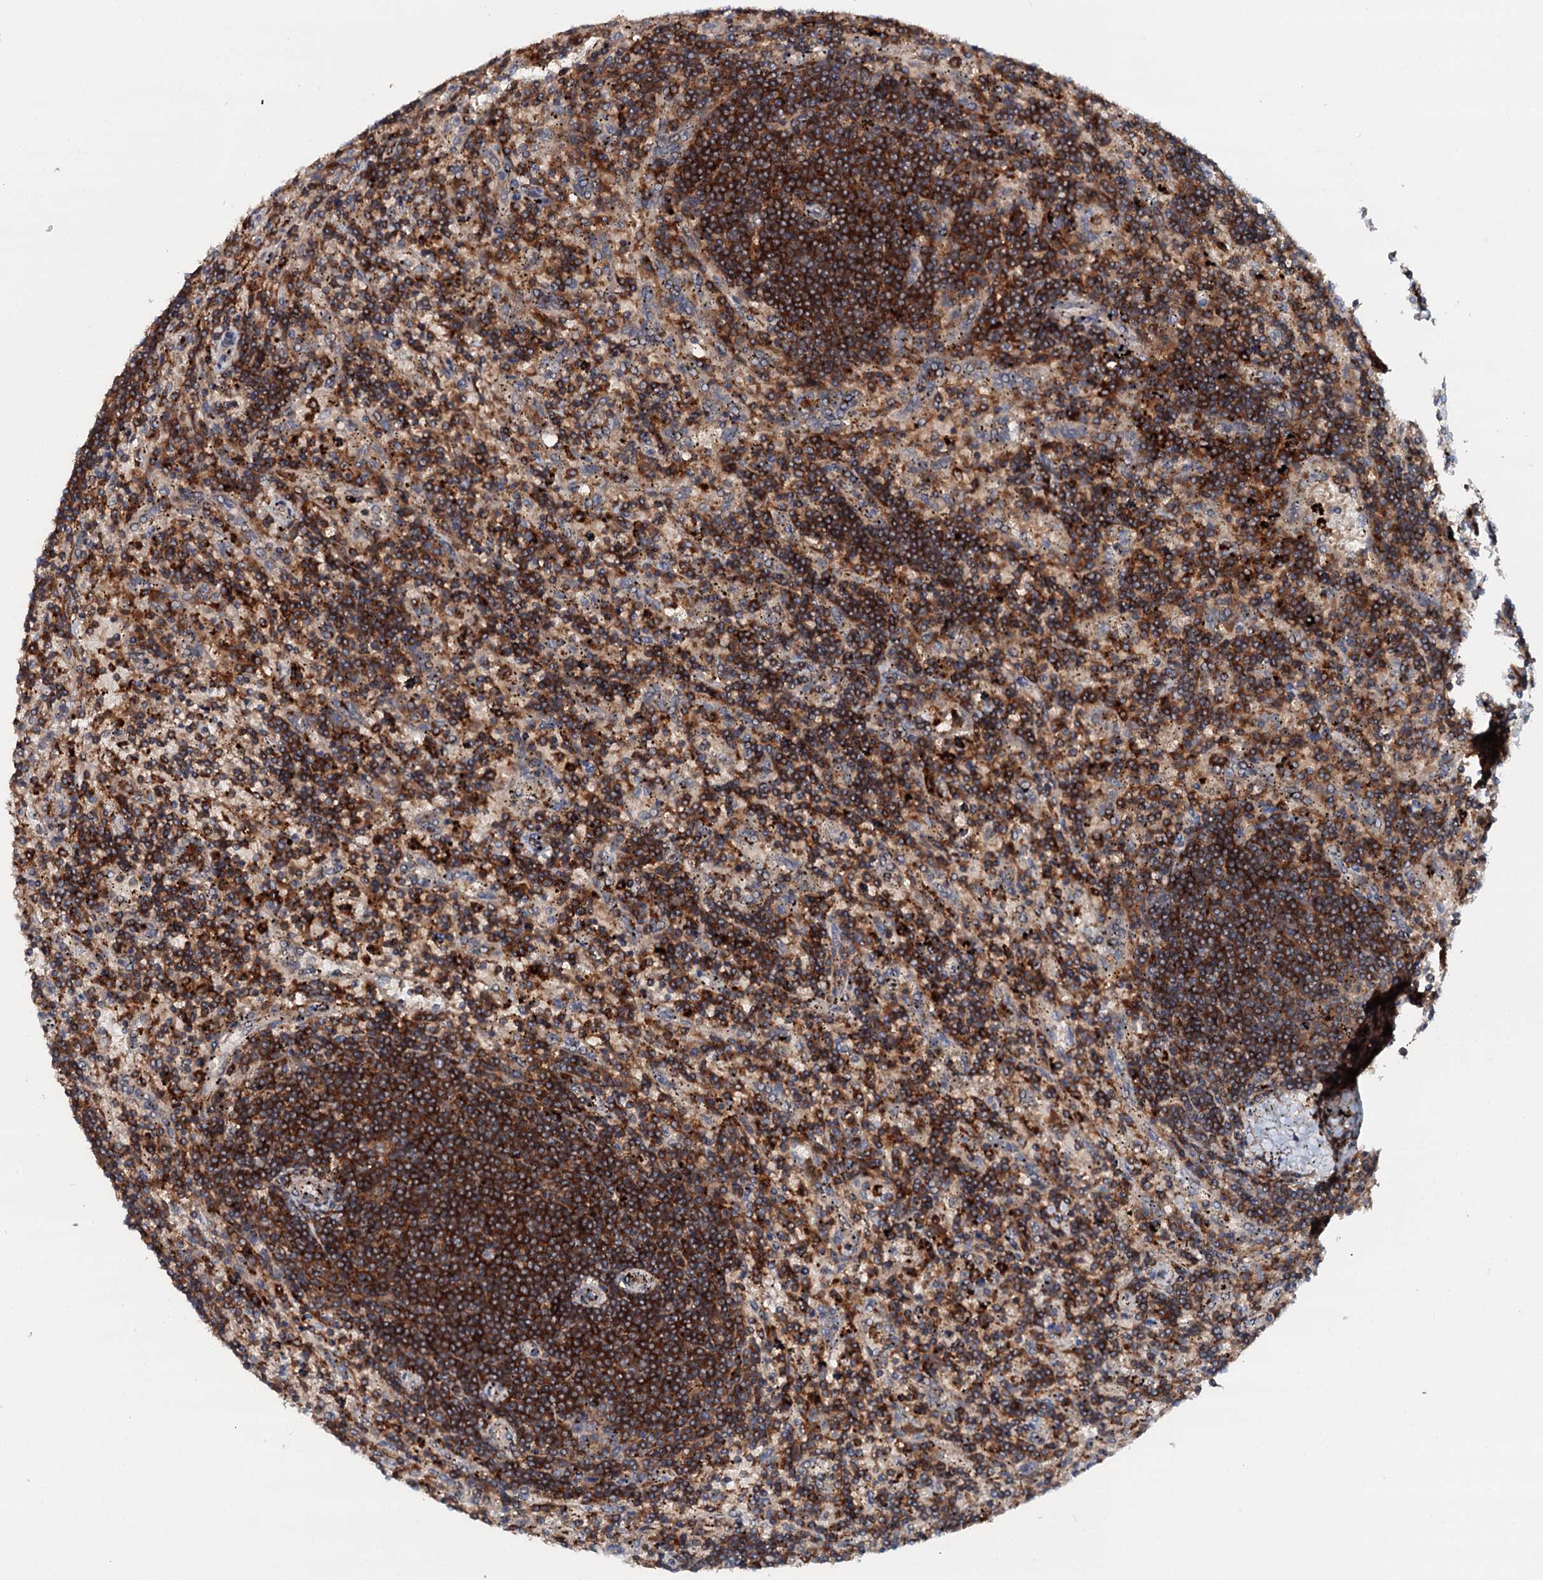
{"staining": {"intensity": "strong", "quantity": ">75%", "location": "cytoplasmic/membranous"}, "tissue": "lymphoma", "cell_type": "Tumor cells", "image_type": "cancer", "snomed": [{"axis": "morphology", "description": "Malignant lymphoma, non-Hodgkin's type, Low grade"}, {"axis": "topography", "description": "Spleen"}], "caption": "Immunohistochemistry photomicrograph of neoplastic tissue: malignant lymphoma, non-Hodgkin's type (low-grade) stained using immunohistochemistry (IHC) exhibits high levels of strong protein expression localized specifically in the cytoplasmic/membranous of tumor cells, appearing as a cytoplasmic/membranous brown color.", "gene": "VAMP8", "patient": {"sex": "male", "age": 76}}